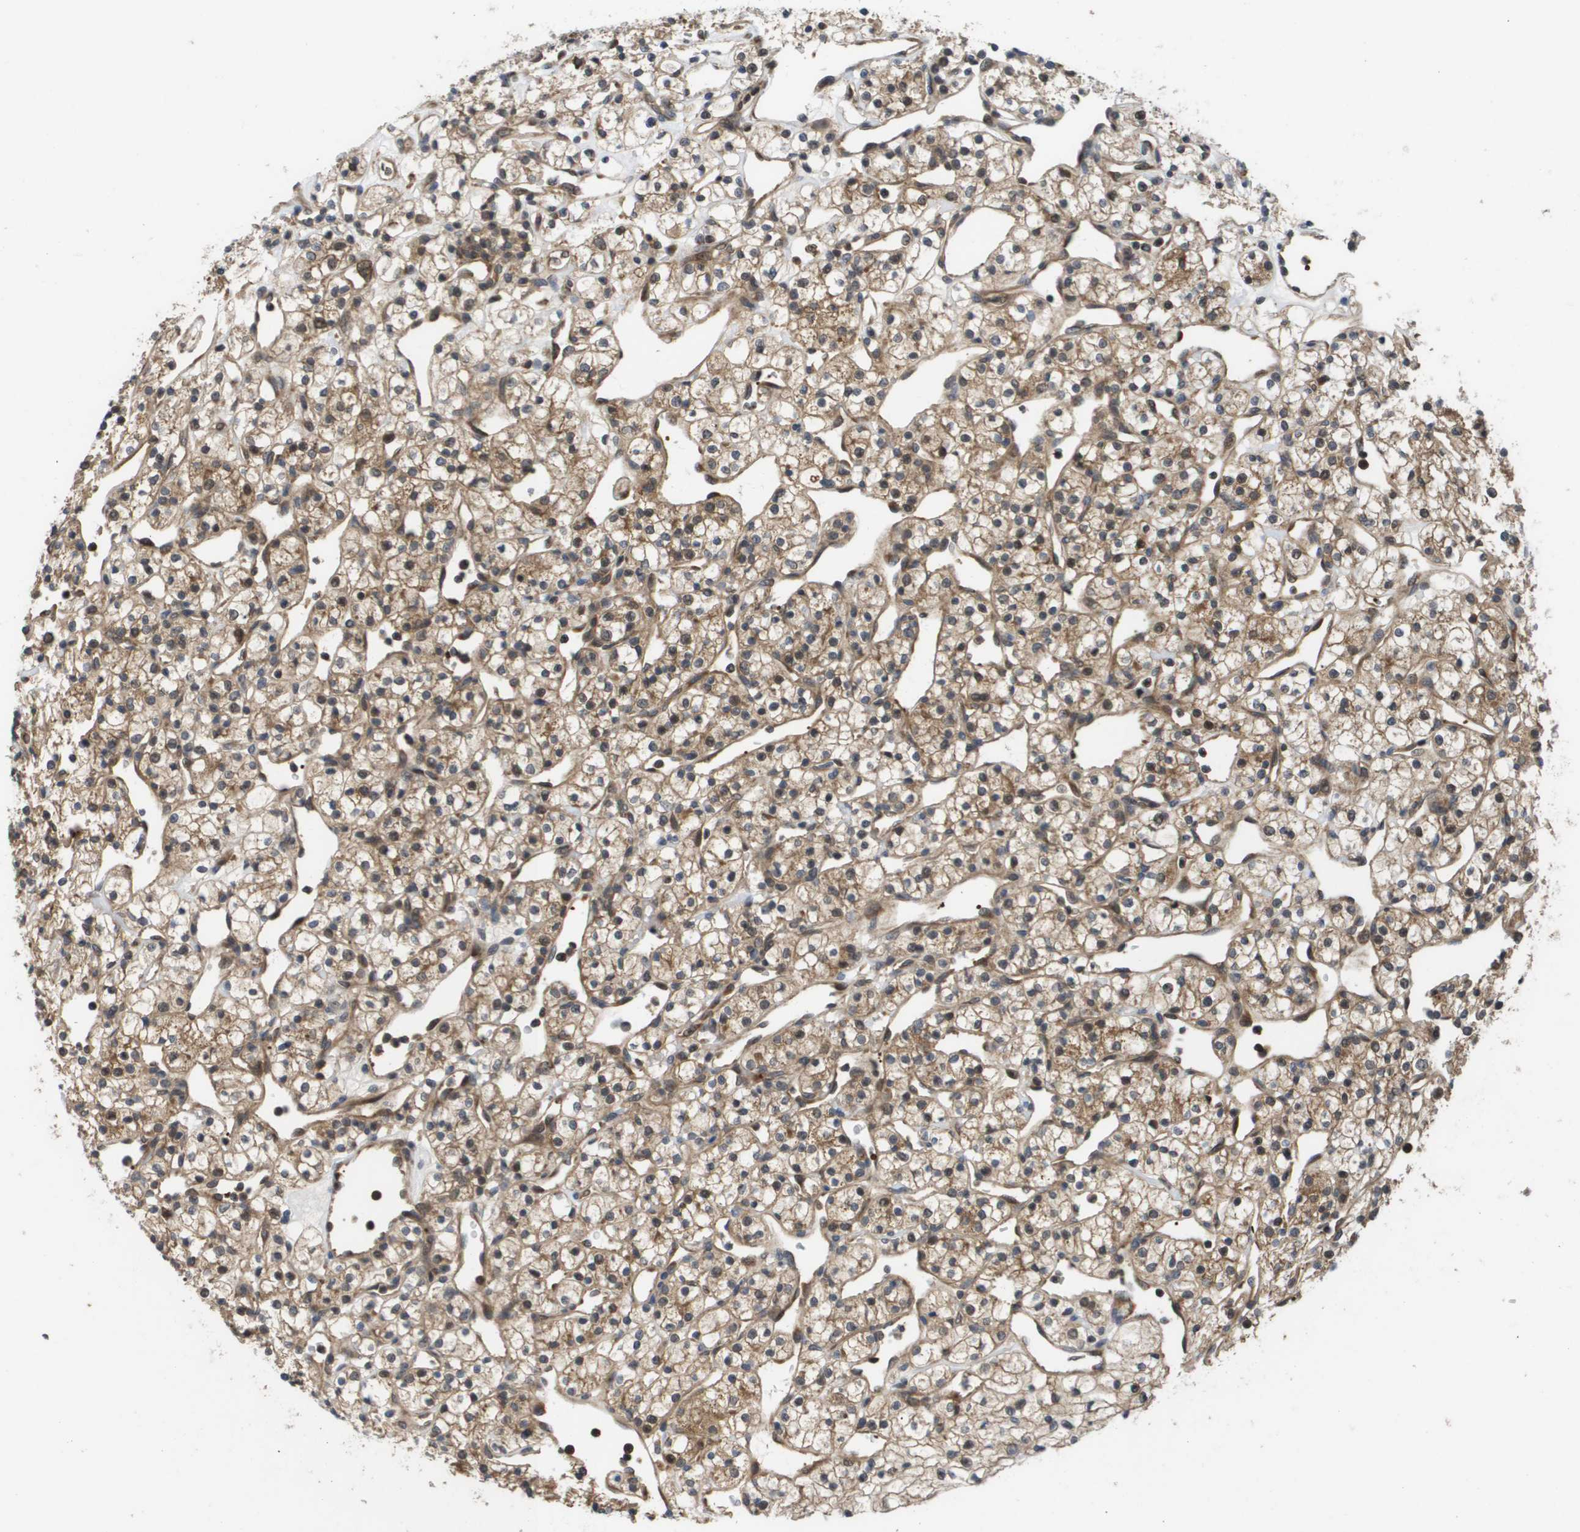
{"staining": {"intensity": "moderate", "quantity": ">75%", "location": "cytoplasmic/membranous,nuclear"}, "tissue": "renal cancer", "cell_type": "Tumor cells", "image_type": "cancer", "snomed": [{"axis": "morphology", "description": "Adenocarcinoma, NOS"}, {"axis": "topography", "description": "Kidney"}], "caption": "Renal adenocarcinoma was stained to show a protein in brown. There is medium levels of moderate cytoplasmic/membranous and nuclear positivity in approximately >75% of tumor cells.", "gene": "RBM38", "patient": {"sex": "female", "age": 60}}